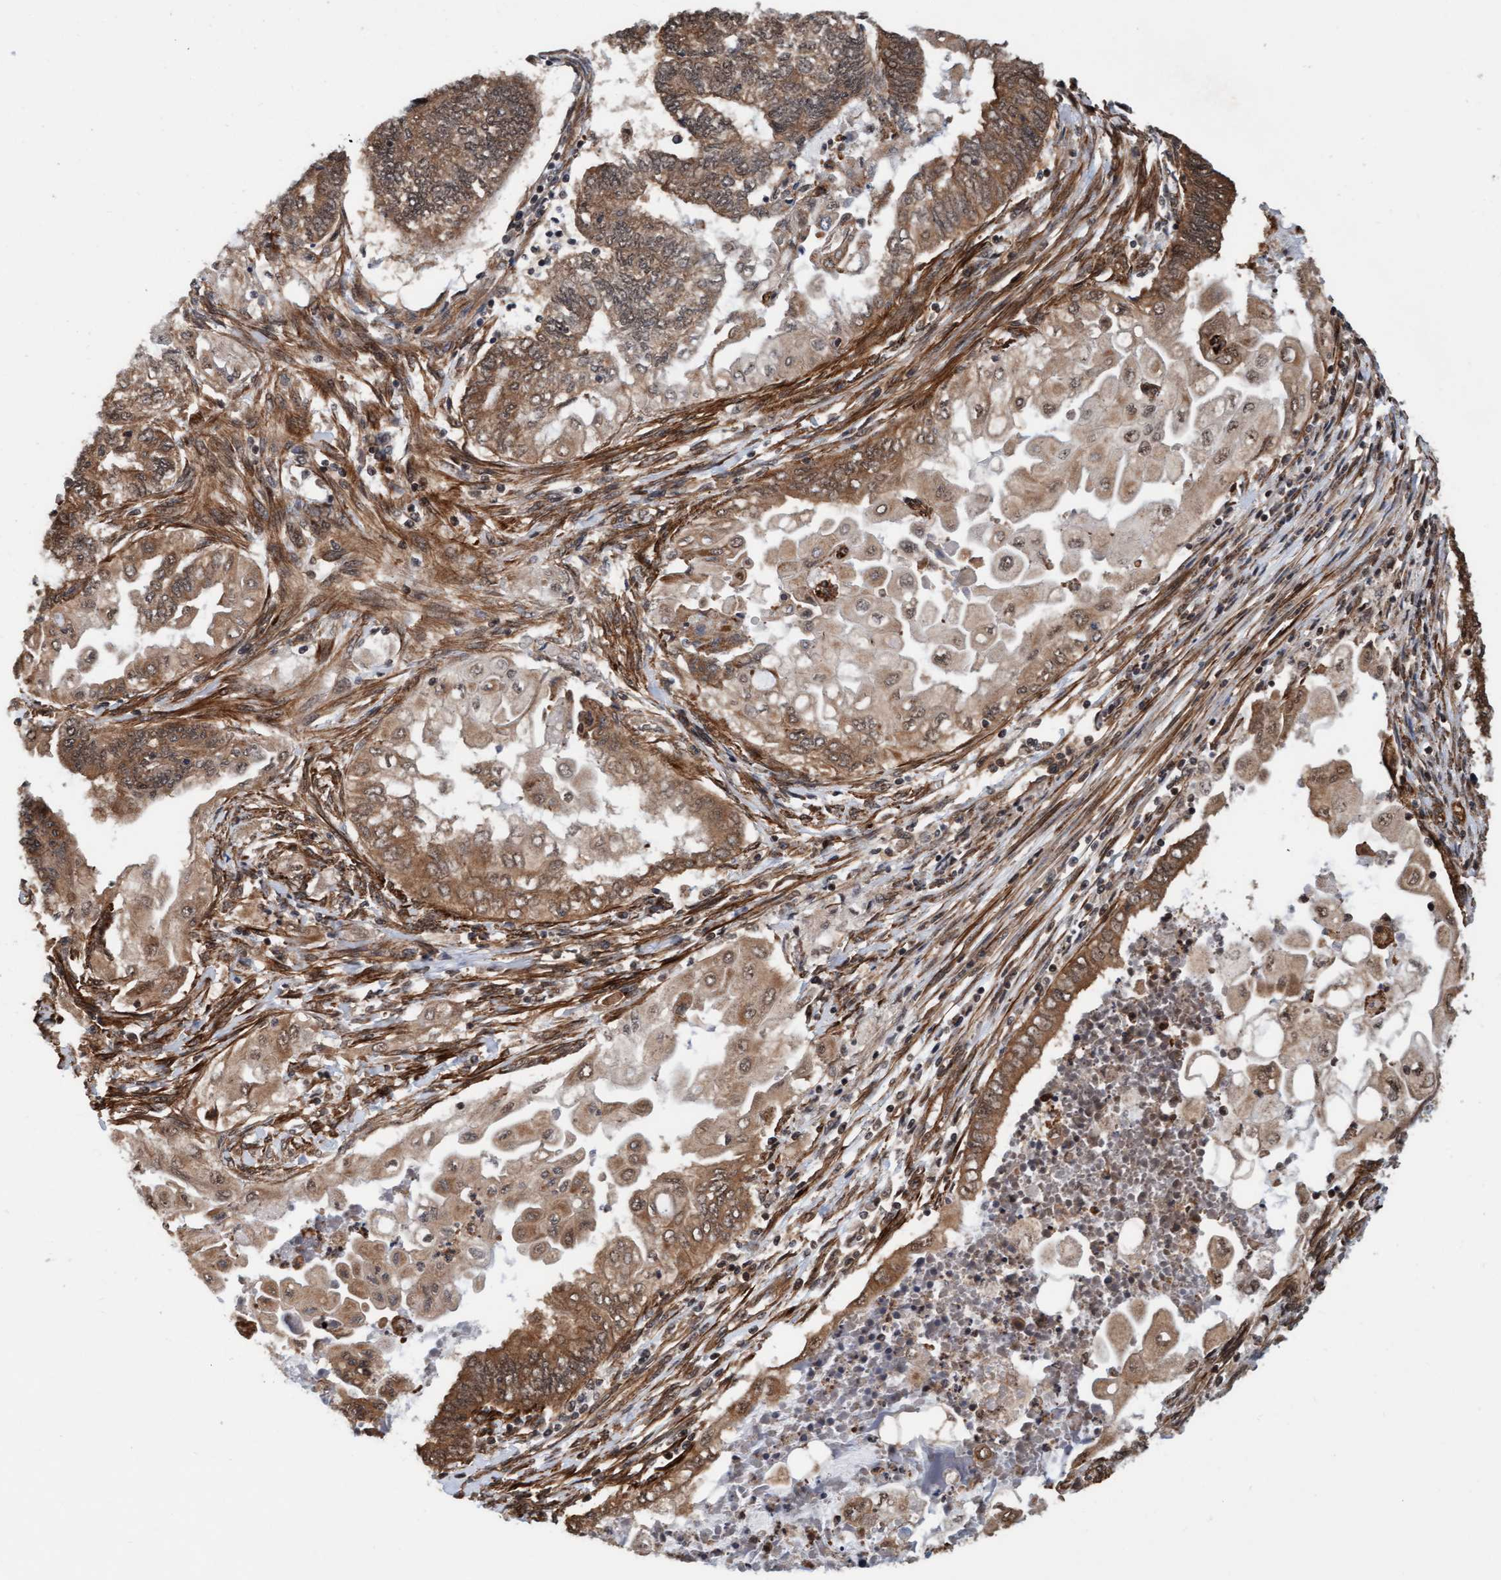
{"staining": {"intensity": "moderate", "quantity": ">75%", "location": "cytoplasmic/membranous"}, "tissue": "endometrial cancer", "cell_type": "Tumor cells", "image_type": "cancer", "snomed": [{"axis": "morphology", "description": "Adenocarcinoma, NOS"}, {"axis": "topography", "description": "Uterus"}, {"axis": "topography", "description": "Endometrium"}], "caption": "Endometrial adenocarcinoma stained with IHC exhibits moderate cytoplasmic/membranous staining in approximately >75% of tumor cells. (DAB IHC with brightfield microscopy, high magnification).", "gene": "STXBP4", "patient": {"sex": "female", "age": 70}}